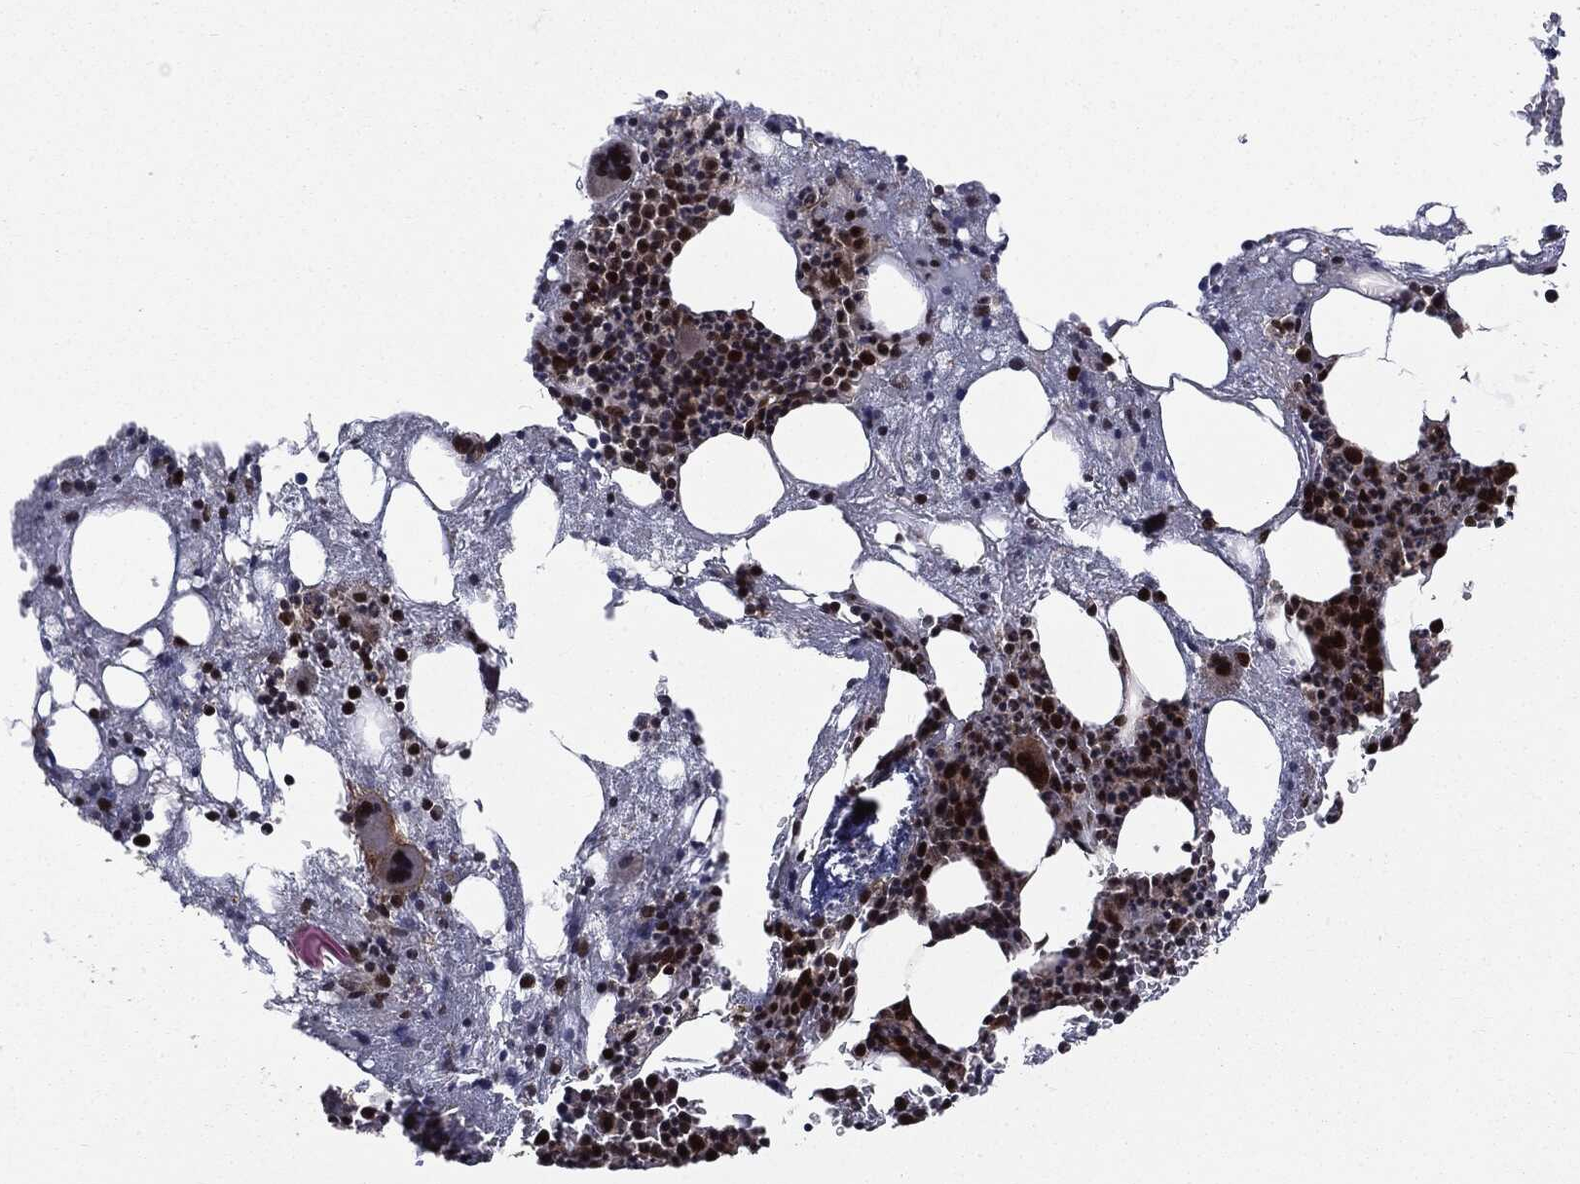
{"staining": {"intensity": "strong", "quantity": ">75%", "location": "nuclear"}, "tissue": "bone marrow", "cell_type": "Hematopoietic cells", "image_type": "normal", "snomed": [{"axis": "morphology", "description": "Normal tissue, NOS"}, {"axis": "topography", "description": "Bone marrow"}], "caption": "Benign bone marrow demonstrates strong nuclear staining in about >75% of hematopoietic cells, visualized by immunohistochemistry. (Stains: DAB (3,3'-diaminobenzidine) in brown, nuclei in blue, Microscopy: brightfield microscopy at high magnification).", "gene": "PTPA", "patient": {"sex": "female", "age": 54}}